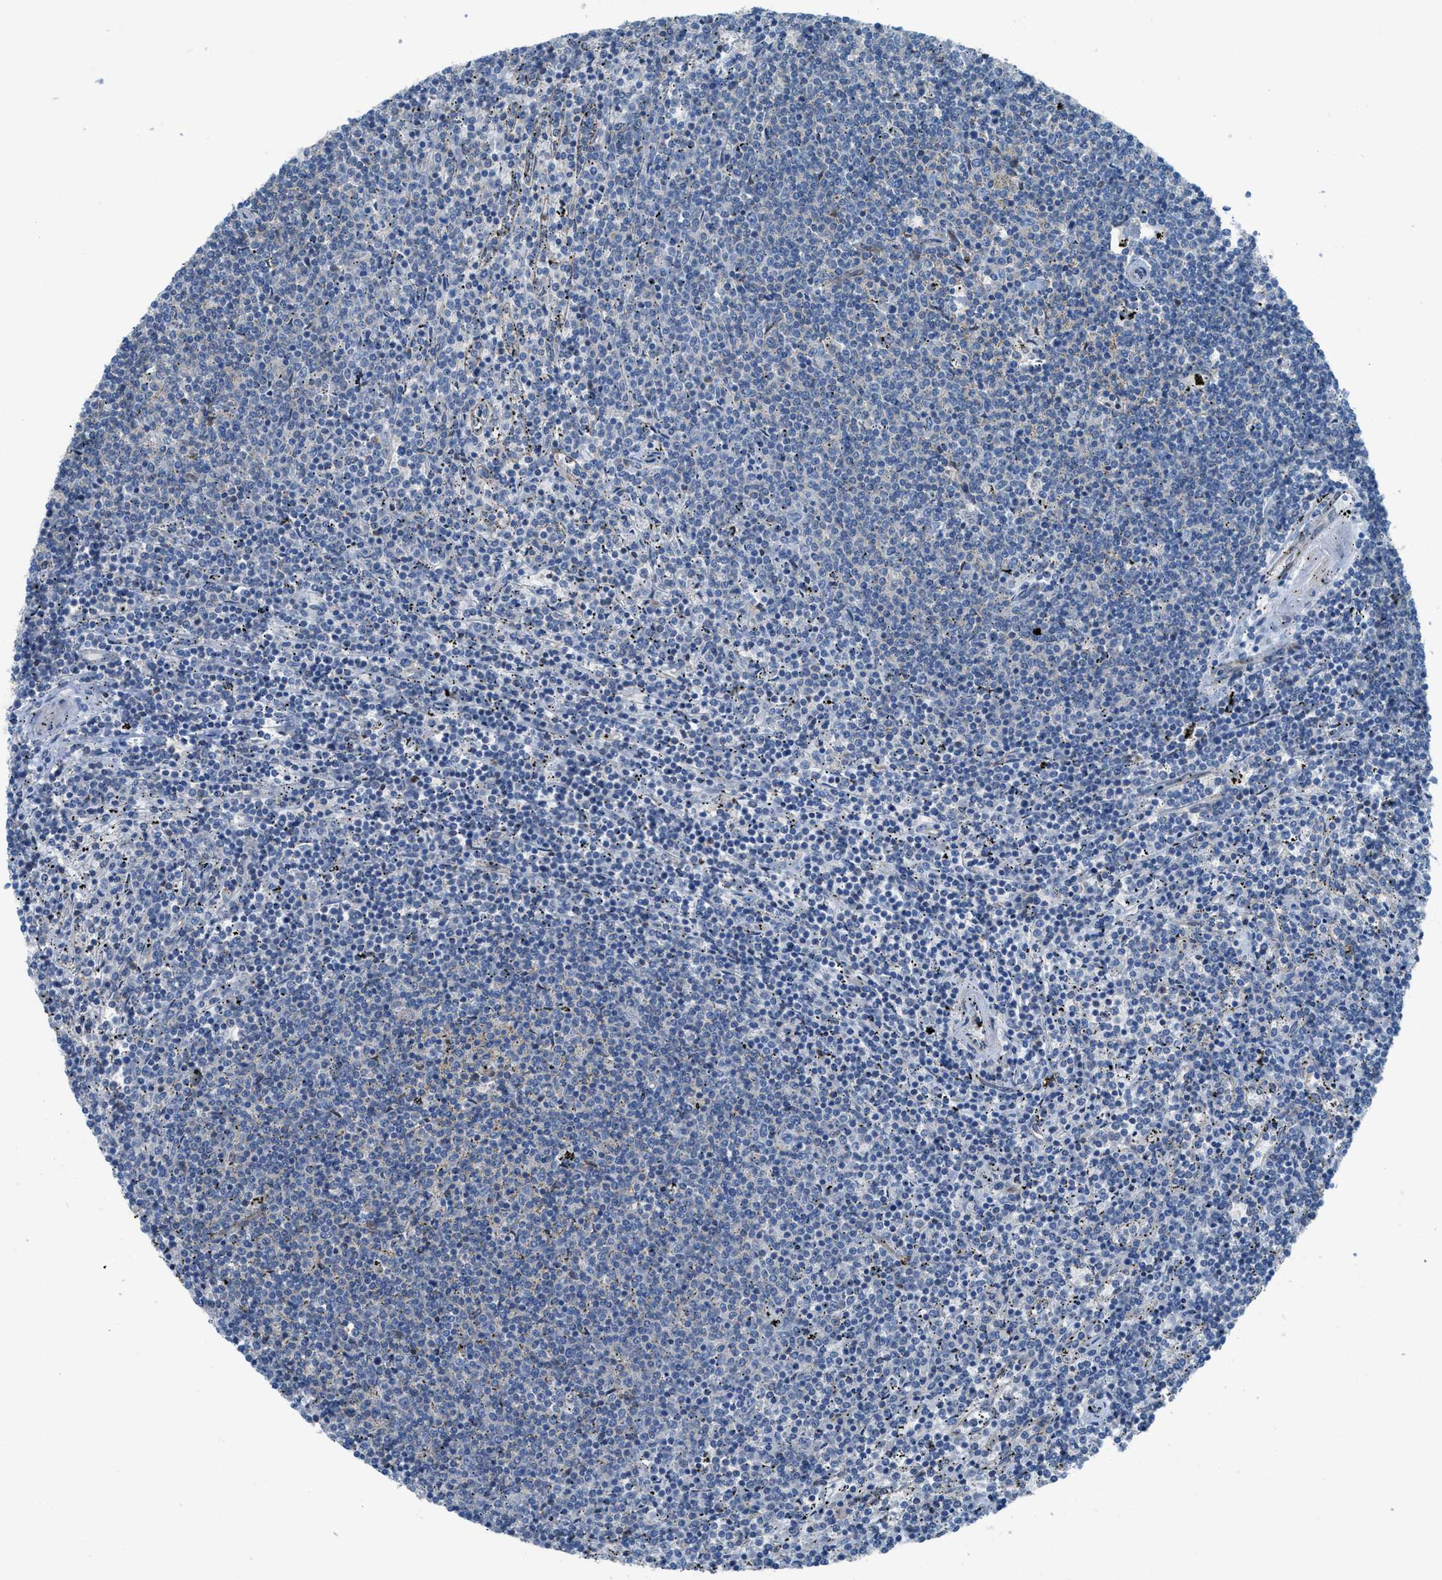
{"staining": {"intensity": "negative", "quantity": "none", "location": "none"}, "tissue": "lymphoma", "cell_type": "Tumor cells", "image_type": "cancer", "snomed": [{"axis": "morphology", "description": "Malignant lymphoma, non-Hodgkin's type, Low grade"}, {"axis": "topography", "description": "Spleen"}], "caption": "Malignant lymphoma, non-Hodgkin's type (low-grade) was stained to show a protein in brown. There is no significant staining in tumor cells.", "gene": "PRKN", "patient": {"sex": "female", "age": 50}}